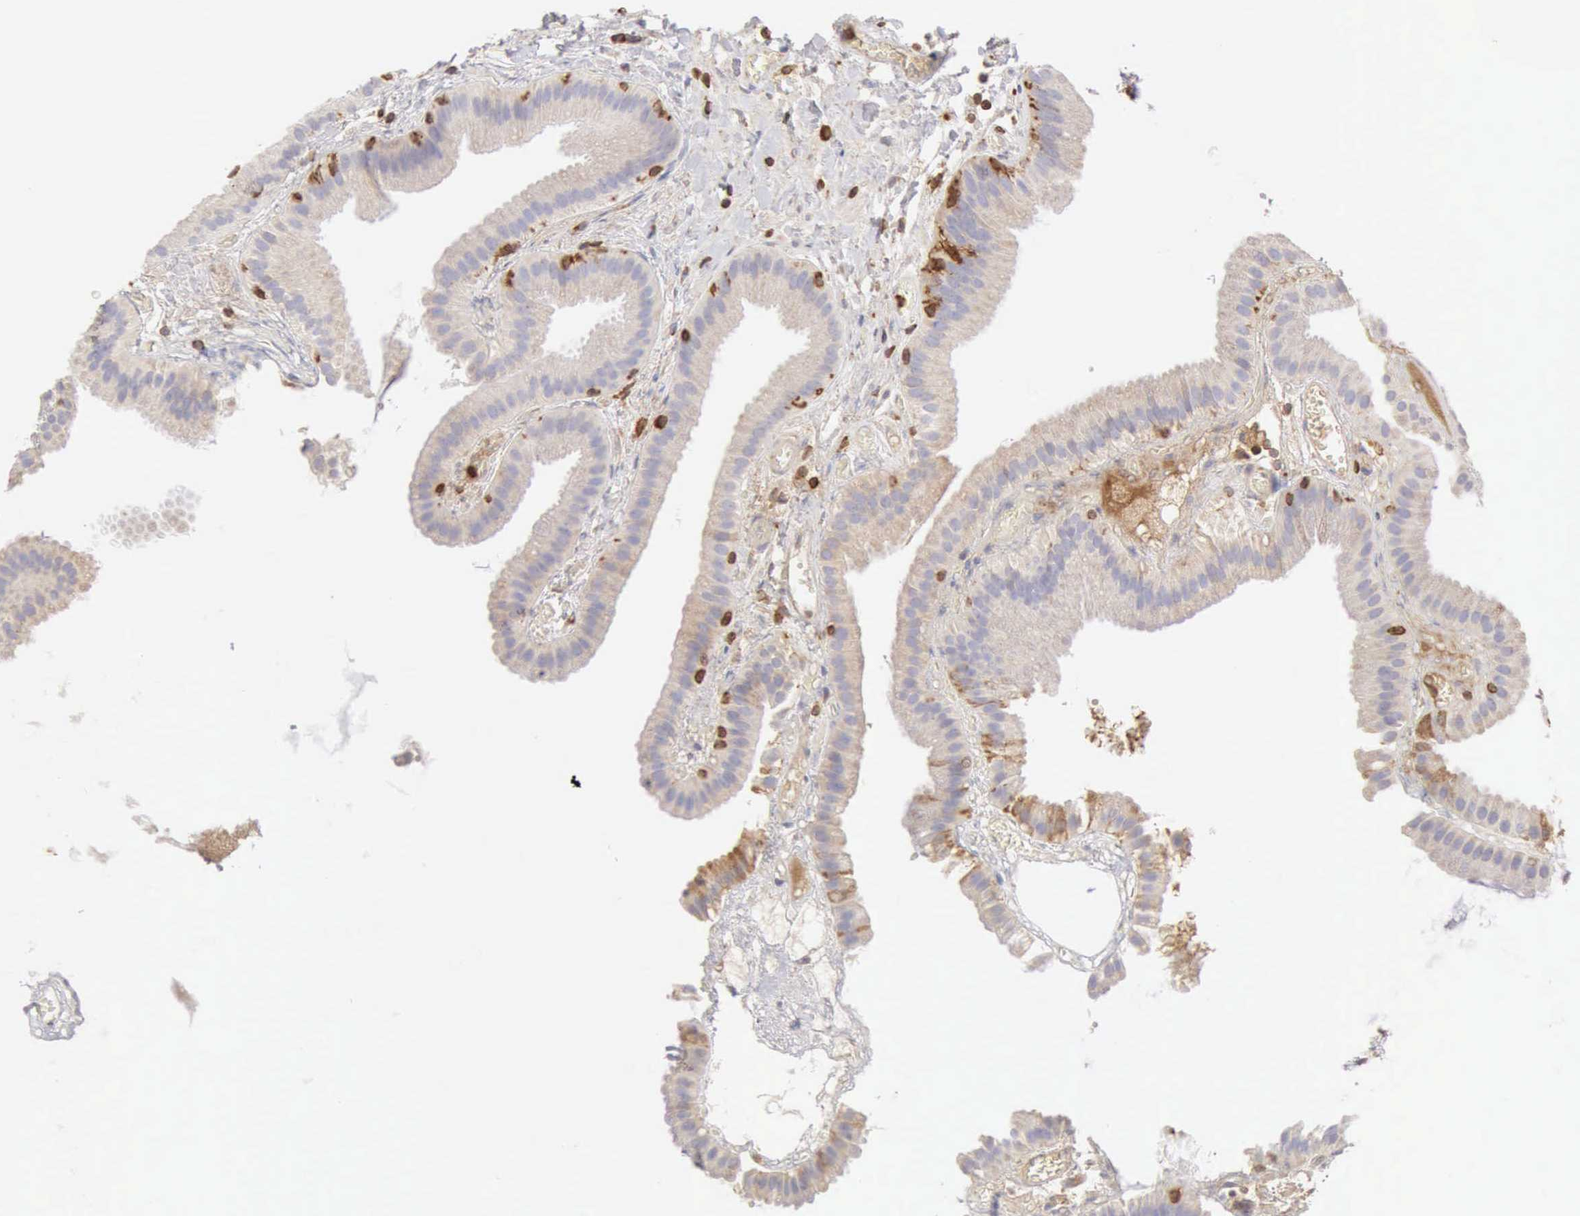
{"staining": {"intensity": "negative", "quantity": "none", "location": "none"}, "tissue": "gallbladder", "cell_type": "Glandular cells", "image_type": "normal", "snomed": [{"axis": "morphology", "description": "Normal tissue, NOS"}, {"axis": "topography", "description": "Gallbladder"}], "caption": "IHC photomicrograph of normal human gallbladder stained for a protein (brown), which reveals no staining in glandular cells. Nuclei are stained in blue.", "gene": "ARHGAP4", "patient": {"sex": "female", "age": 63}}